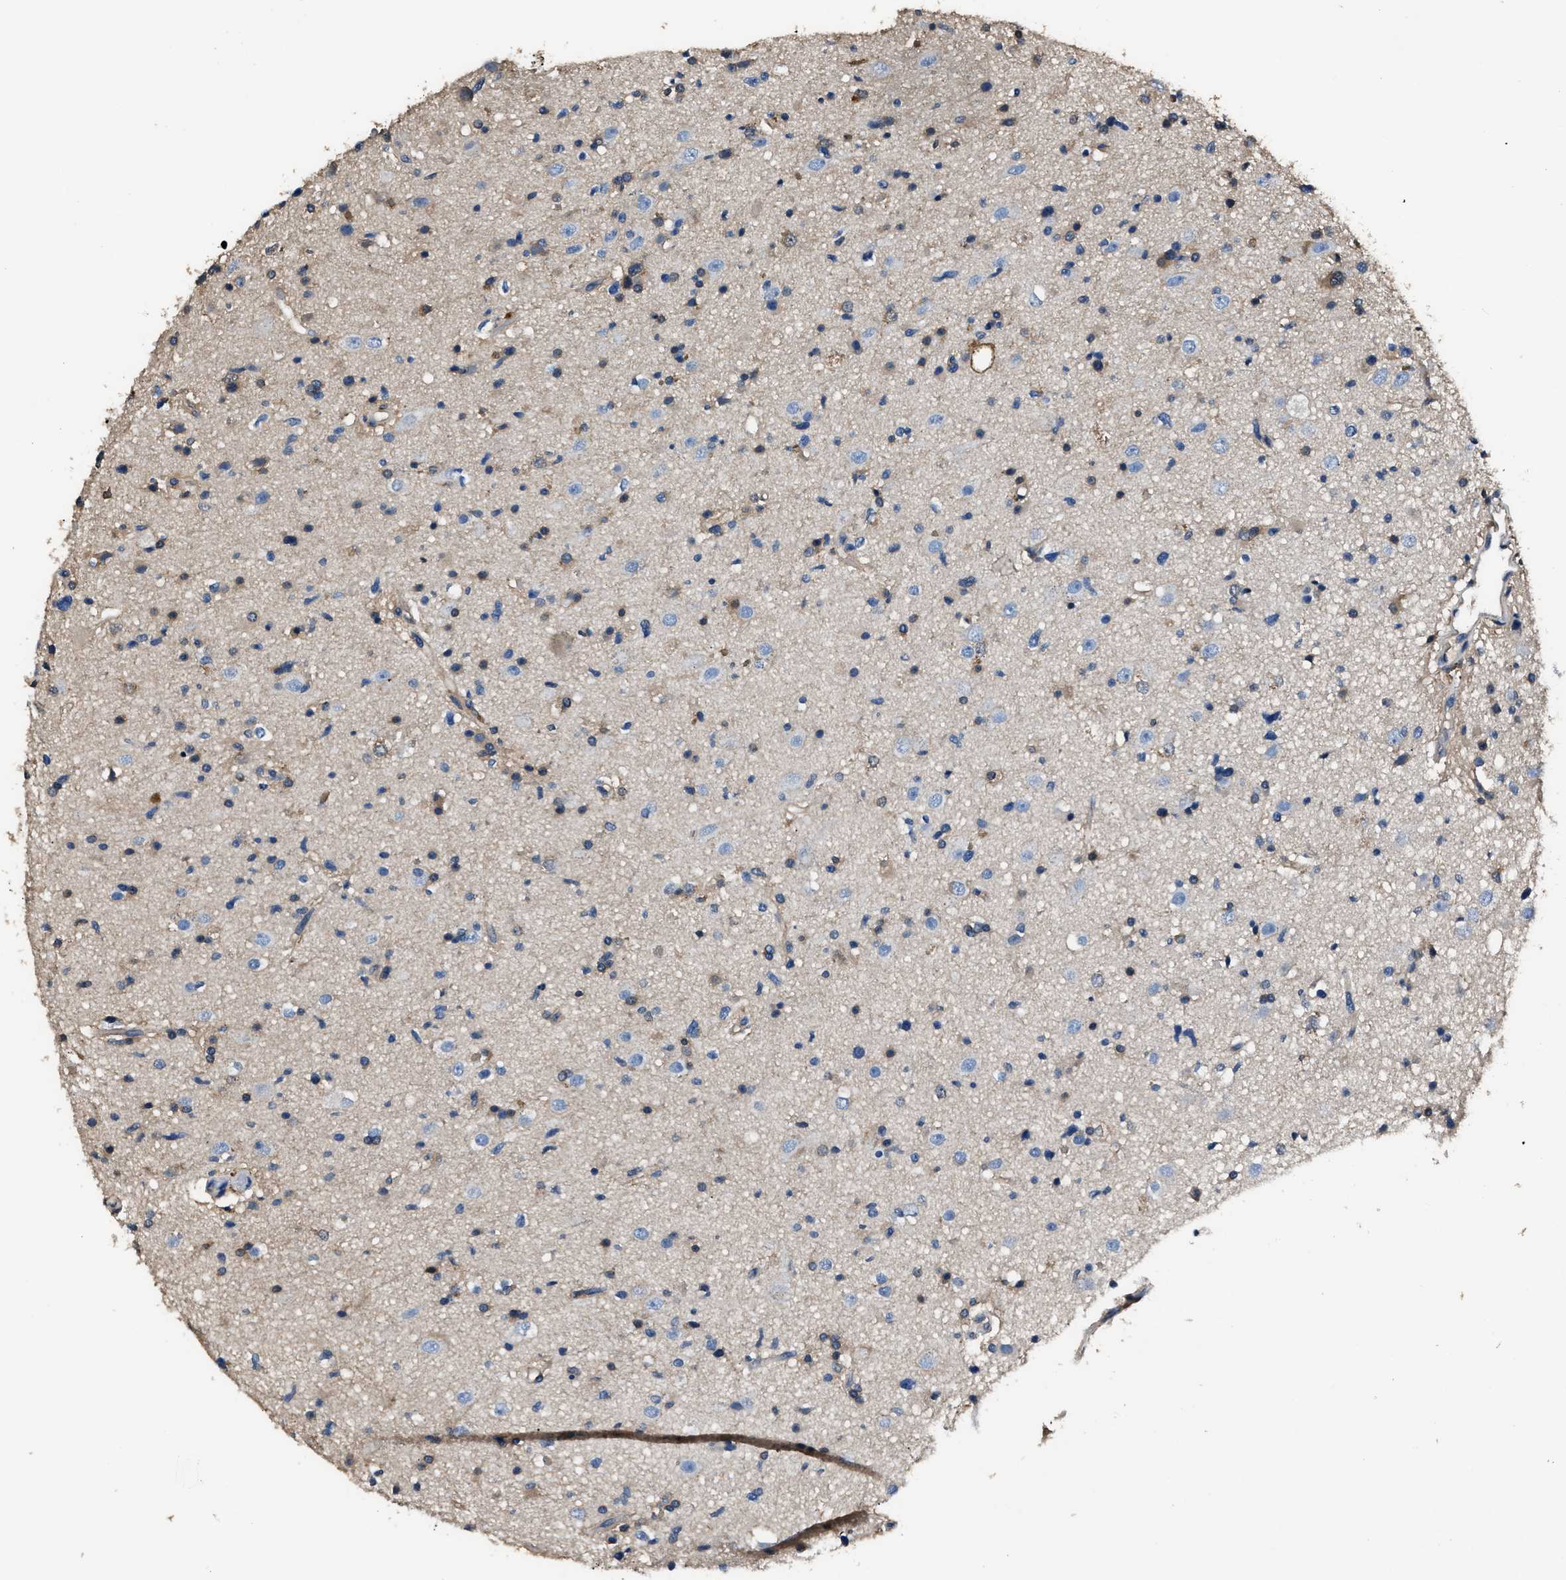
{"staining": {"intensity": "negative", "quantity": "none", "location": "none"}, "tissue": "glioma", "cell_type": "Tumor cells", "image_type": "cancer", "snomed": [{"axis": "morphology", "description": "Glioma, malignant, High grade"}, {"axis": "topography", "description": "Brain"}], "caption": "Human high-grade glioma (malignant) stained for a protein using immunohistochemistry (IHC) displays no staining in tumor cells.", "gene": "GSTP1", "patient": {"sex": "male", "age": 33}}